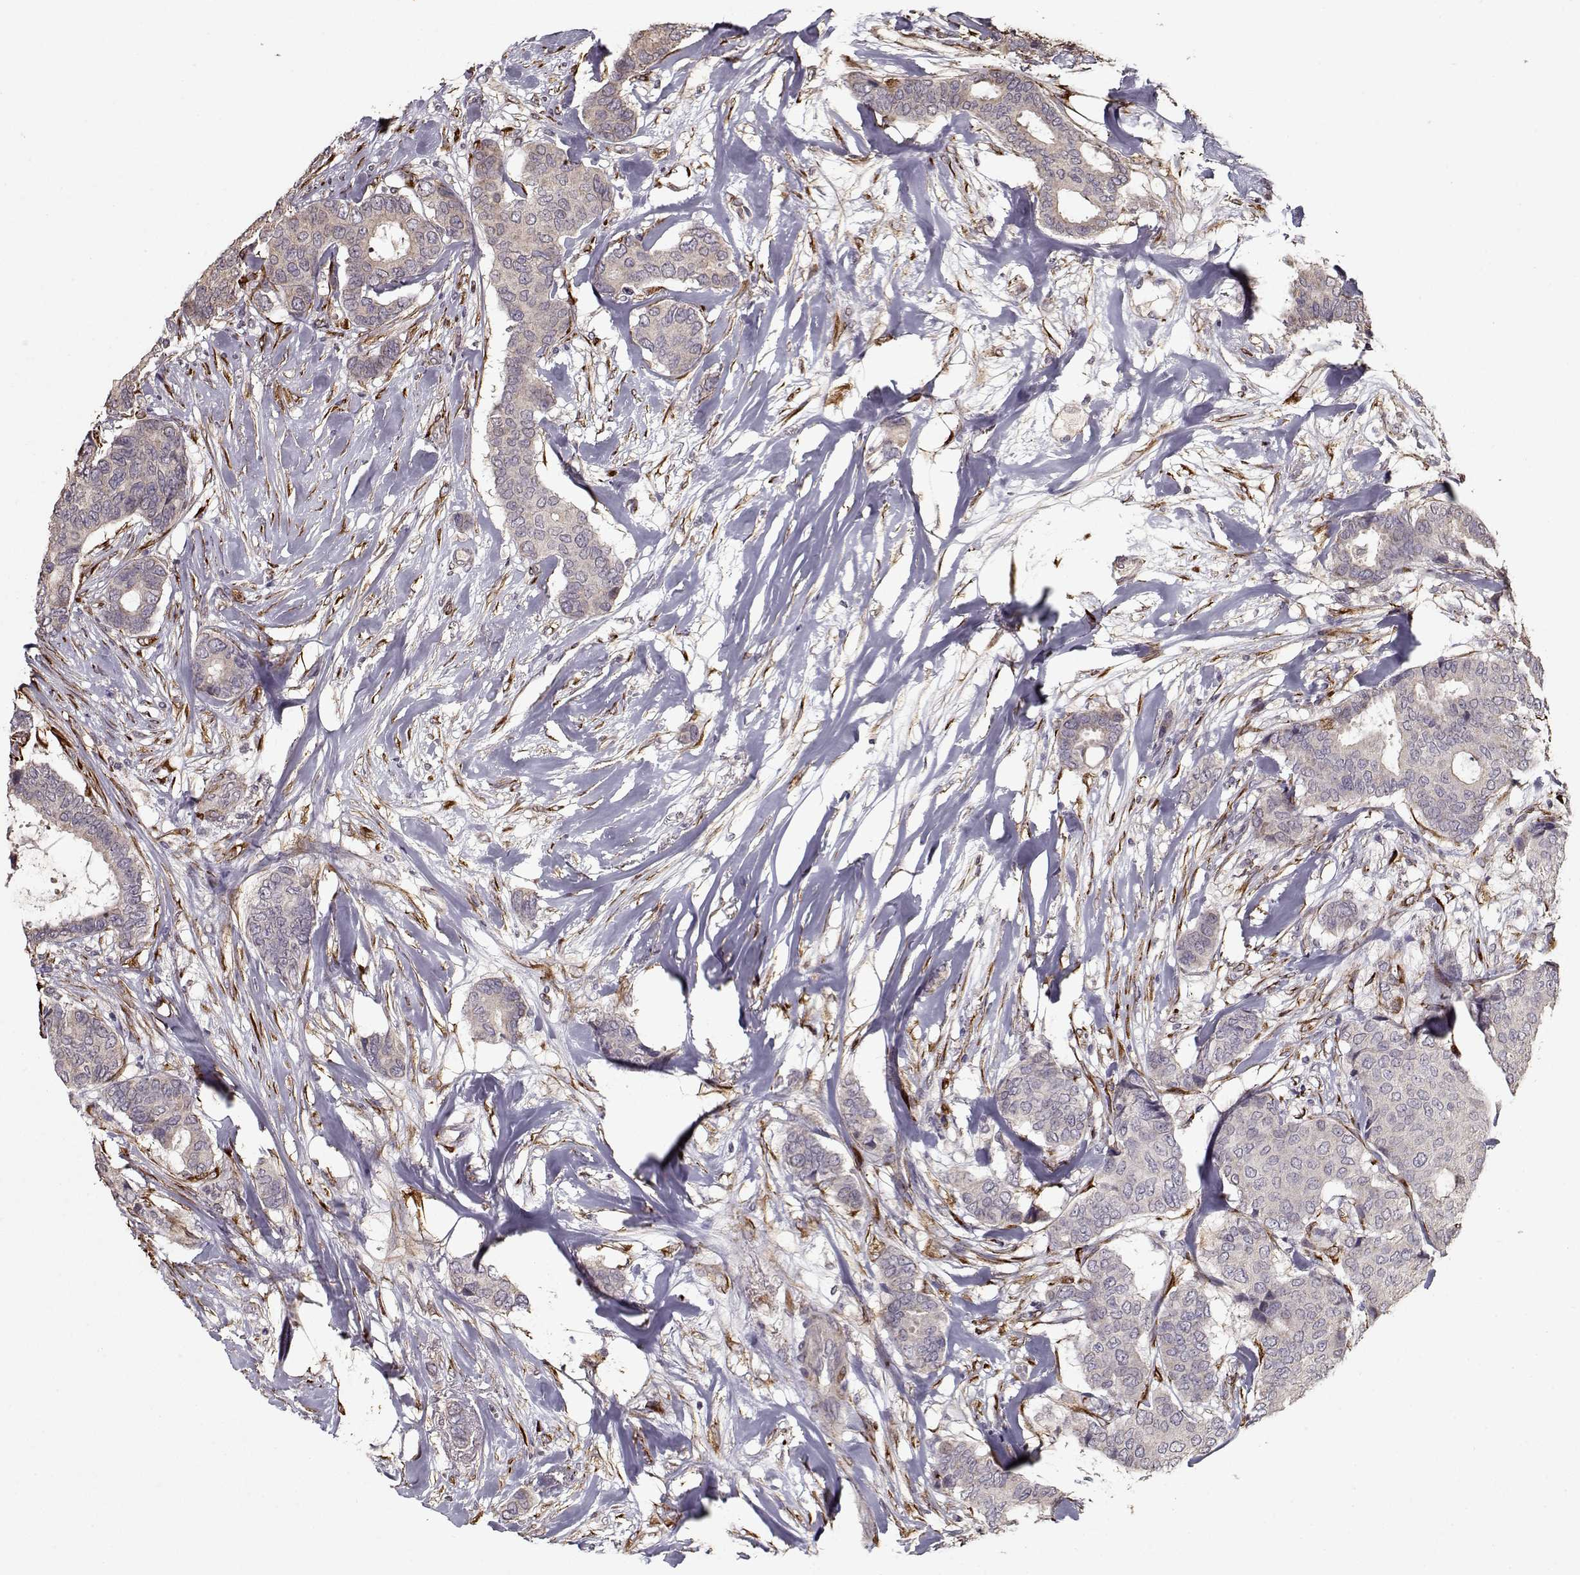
{"staining": {"intensity": "negative", "quantity": "none", "location": "none"}, "tissue": "breast cancer", "cell_type": "Tumor cells", "image_type": "cancer", "snomed": [{"axis": "morphology", "description": "Duct carcinoma"}, {"axis": "topography", "description": "Breast"}], "caption": "Breast cancer (intraductal carcinoma) stained for a protein using IHC exhibits no expression tumor cells.", "gene": "IMMP1L", "patient": {"sex": "female", "age": 75}}